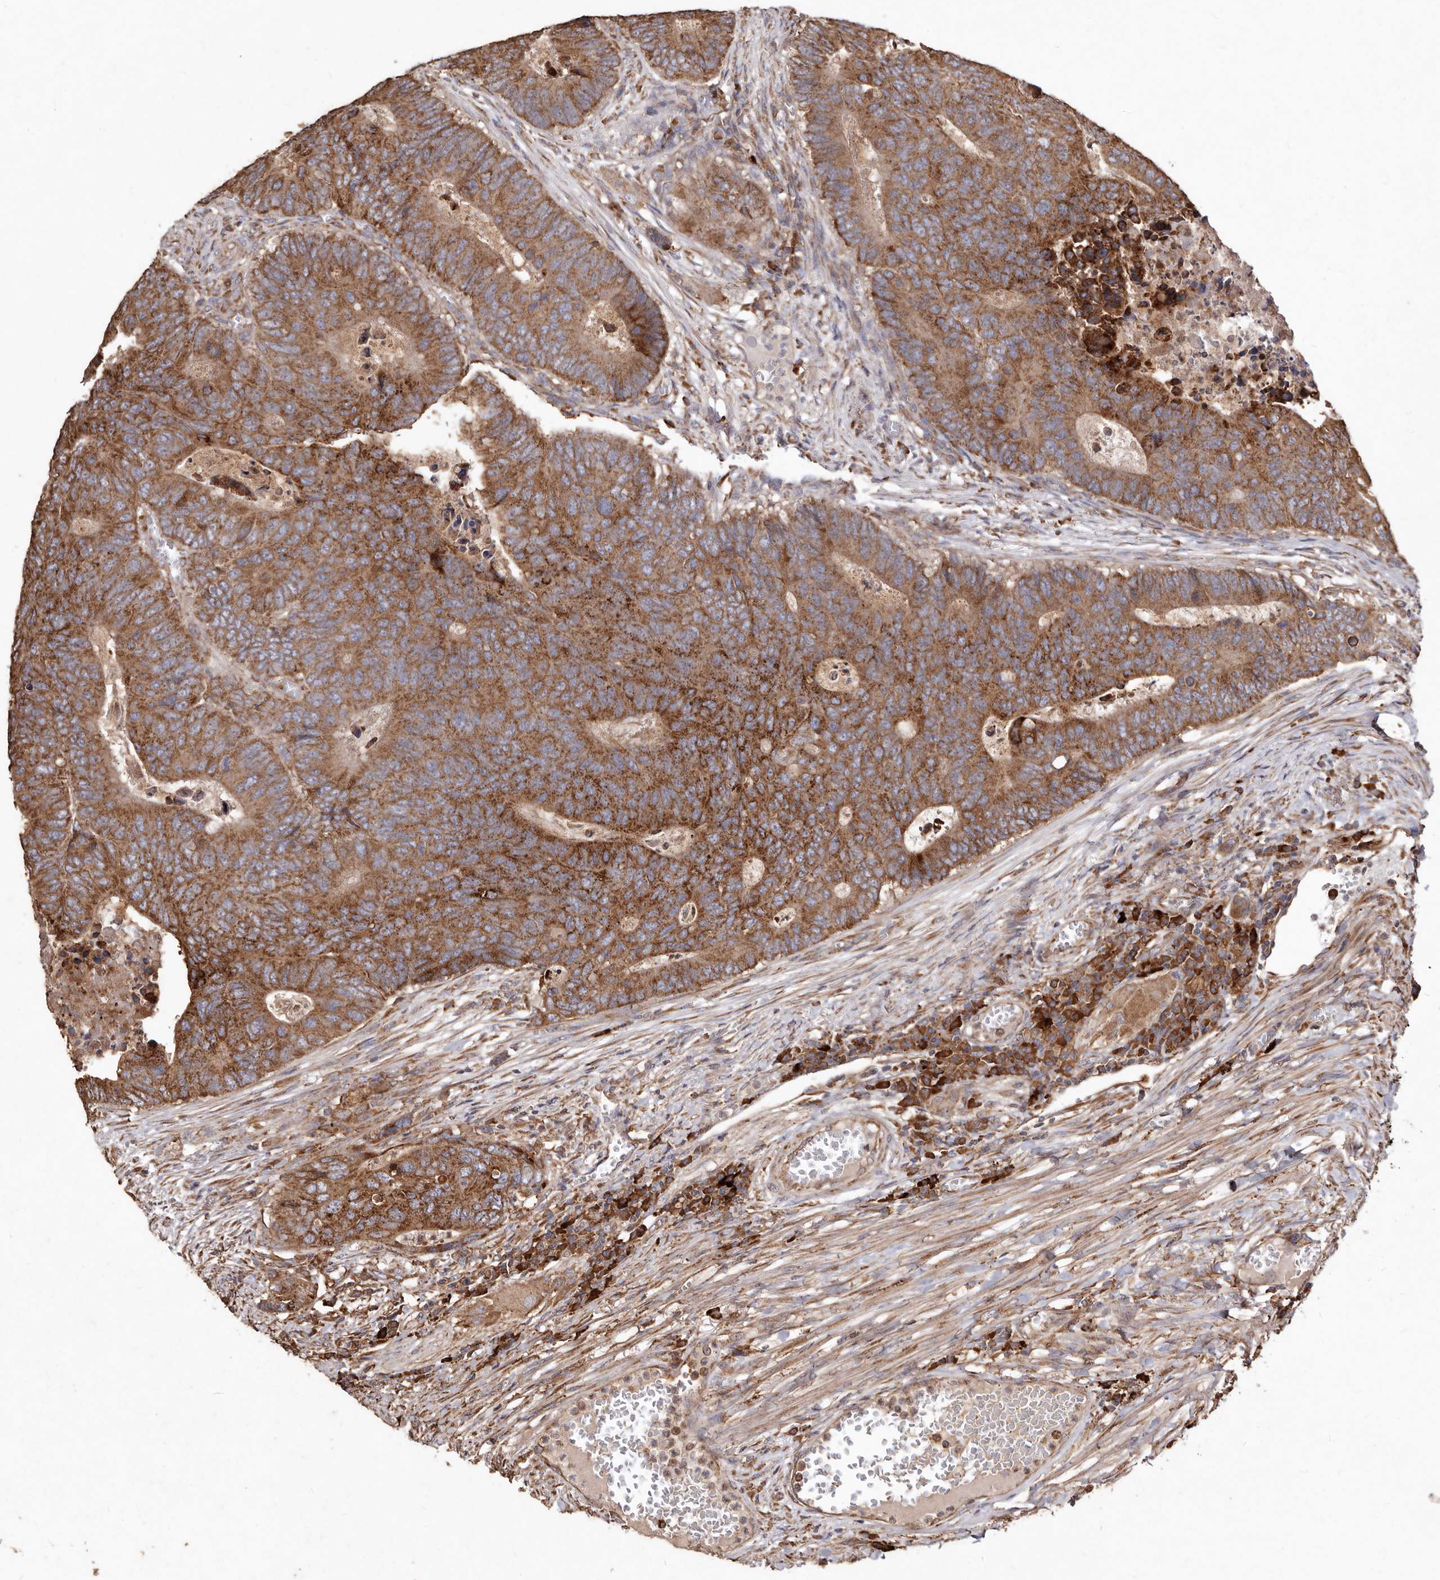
{"staining": {"intensity": "strong", "quantity": ">75%", "location": "cytoplasmic/membranous"}, "tissue": "colorectal cancer", "cell_type": "Tumor cells", "image_type": "cancer", "snomed": [{"axis": "morphology", "description": "Adenocarcinoma, NOS"}, {"axis": "topography", "description": "Colon"}], "caption": "Colorectal adenocarcinoma stained for a protein (brown) shows strong cytoplasmic/membranous positive staining in approximately >75% of tumor cells.", "gene": "STEAP2", "patient": {"sex": "male", "age": 87}}